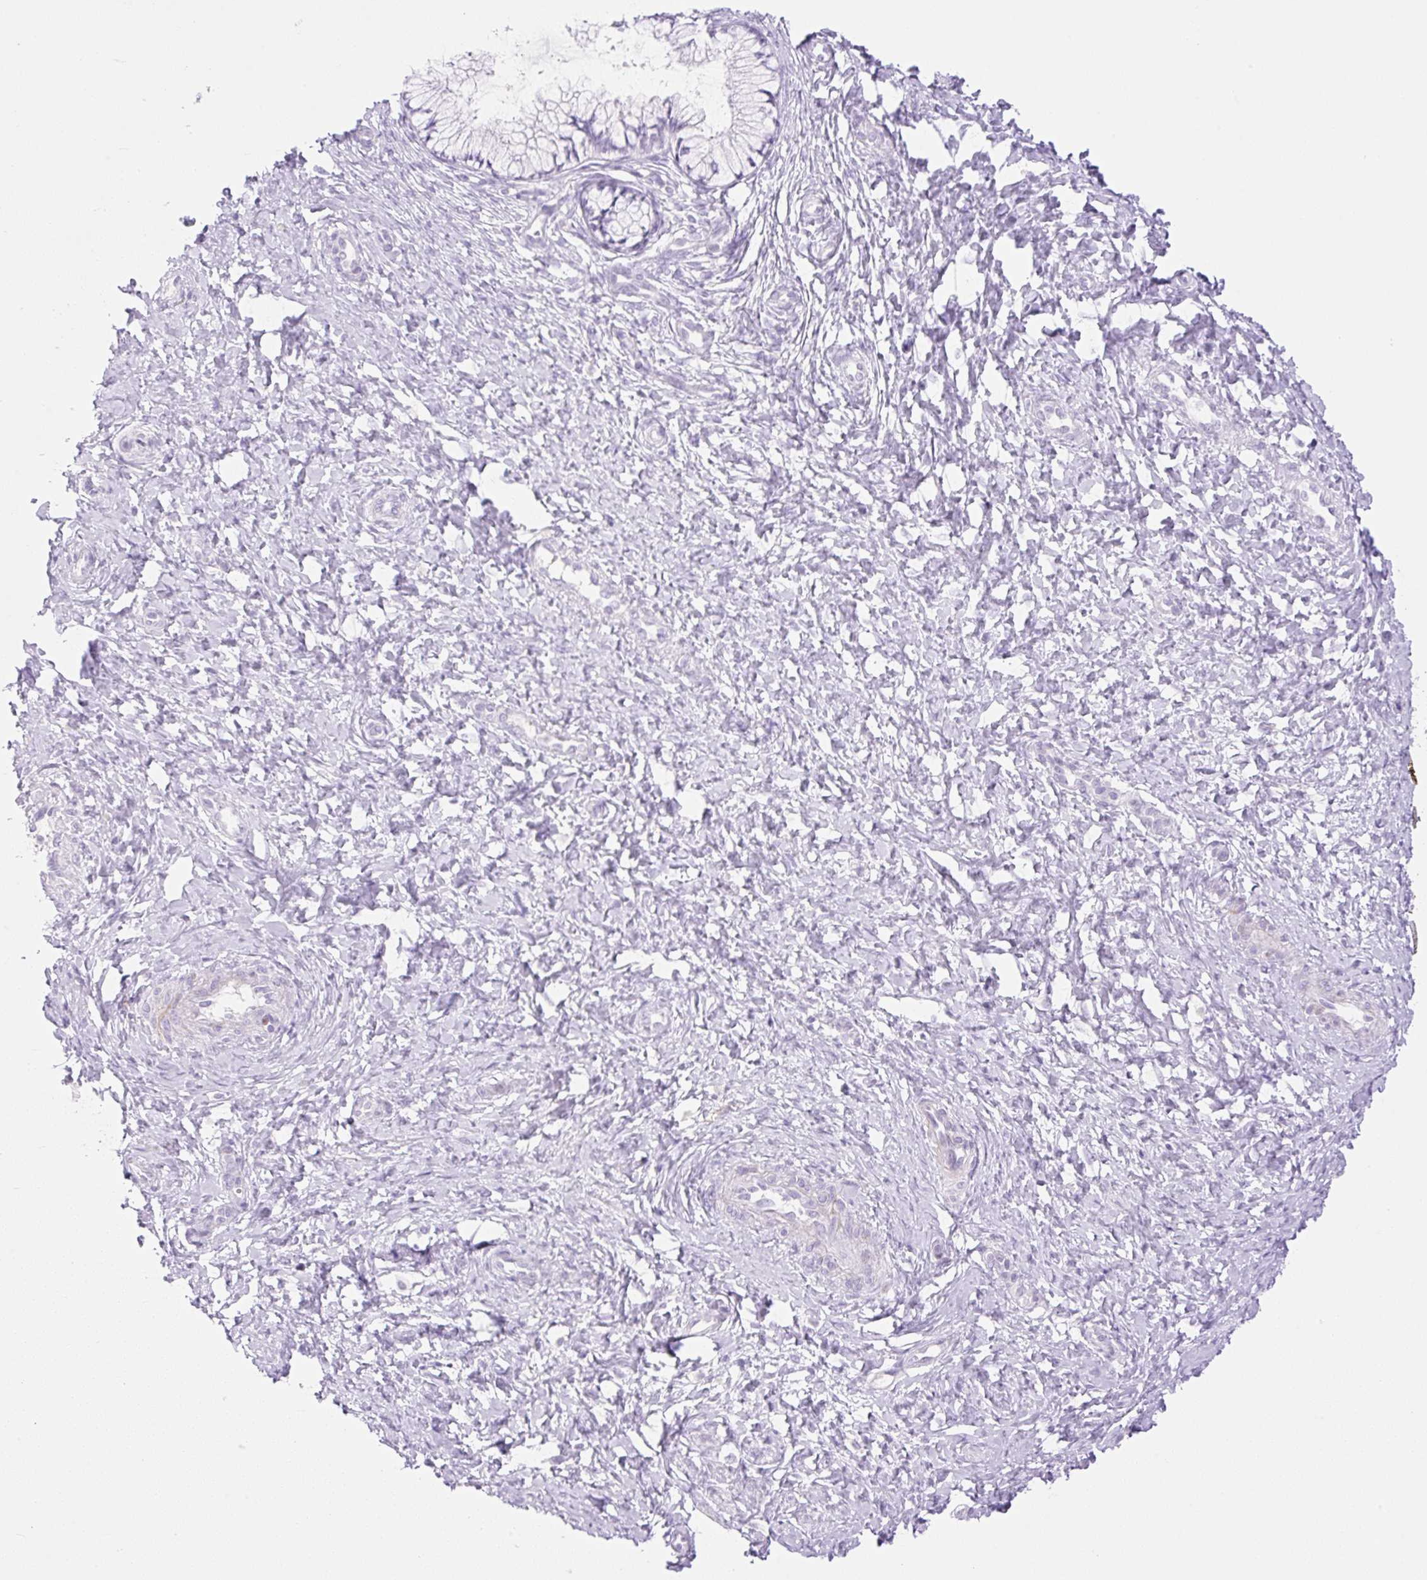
{"staining": {"intensity": "negative", "quantity": "none", "location": "none"}, "tissue": "cervix", "cell_type": "Glandular cells", "image_type": "normal", "snomed": [{"axis": "morphology", "description": "Normal tissue, NOS"}, {"axis": "topography", "description": "Cervix"}], "caption": "The immunohistochemistry (IHC) histopathology image has no significant expression in glandular cells of cervix. Nuclei are stained in blue.", "gene": "SP140L", "patient": {"sex": "female", "age": 37}}